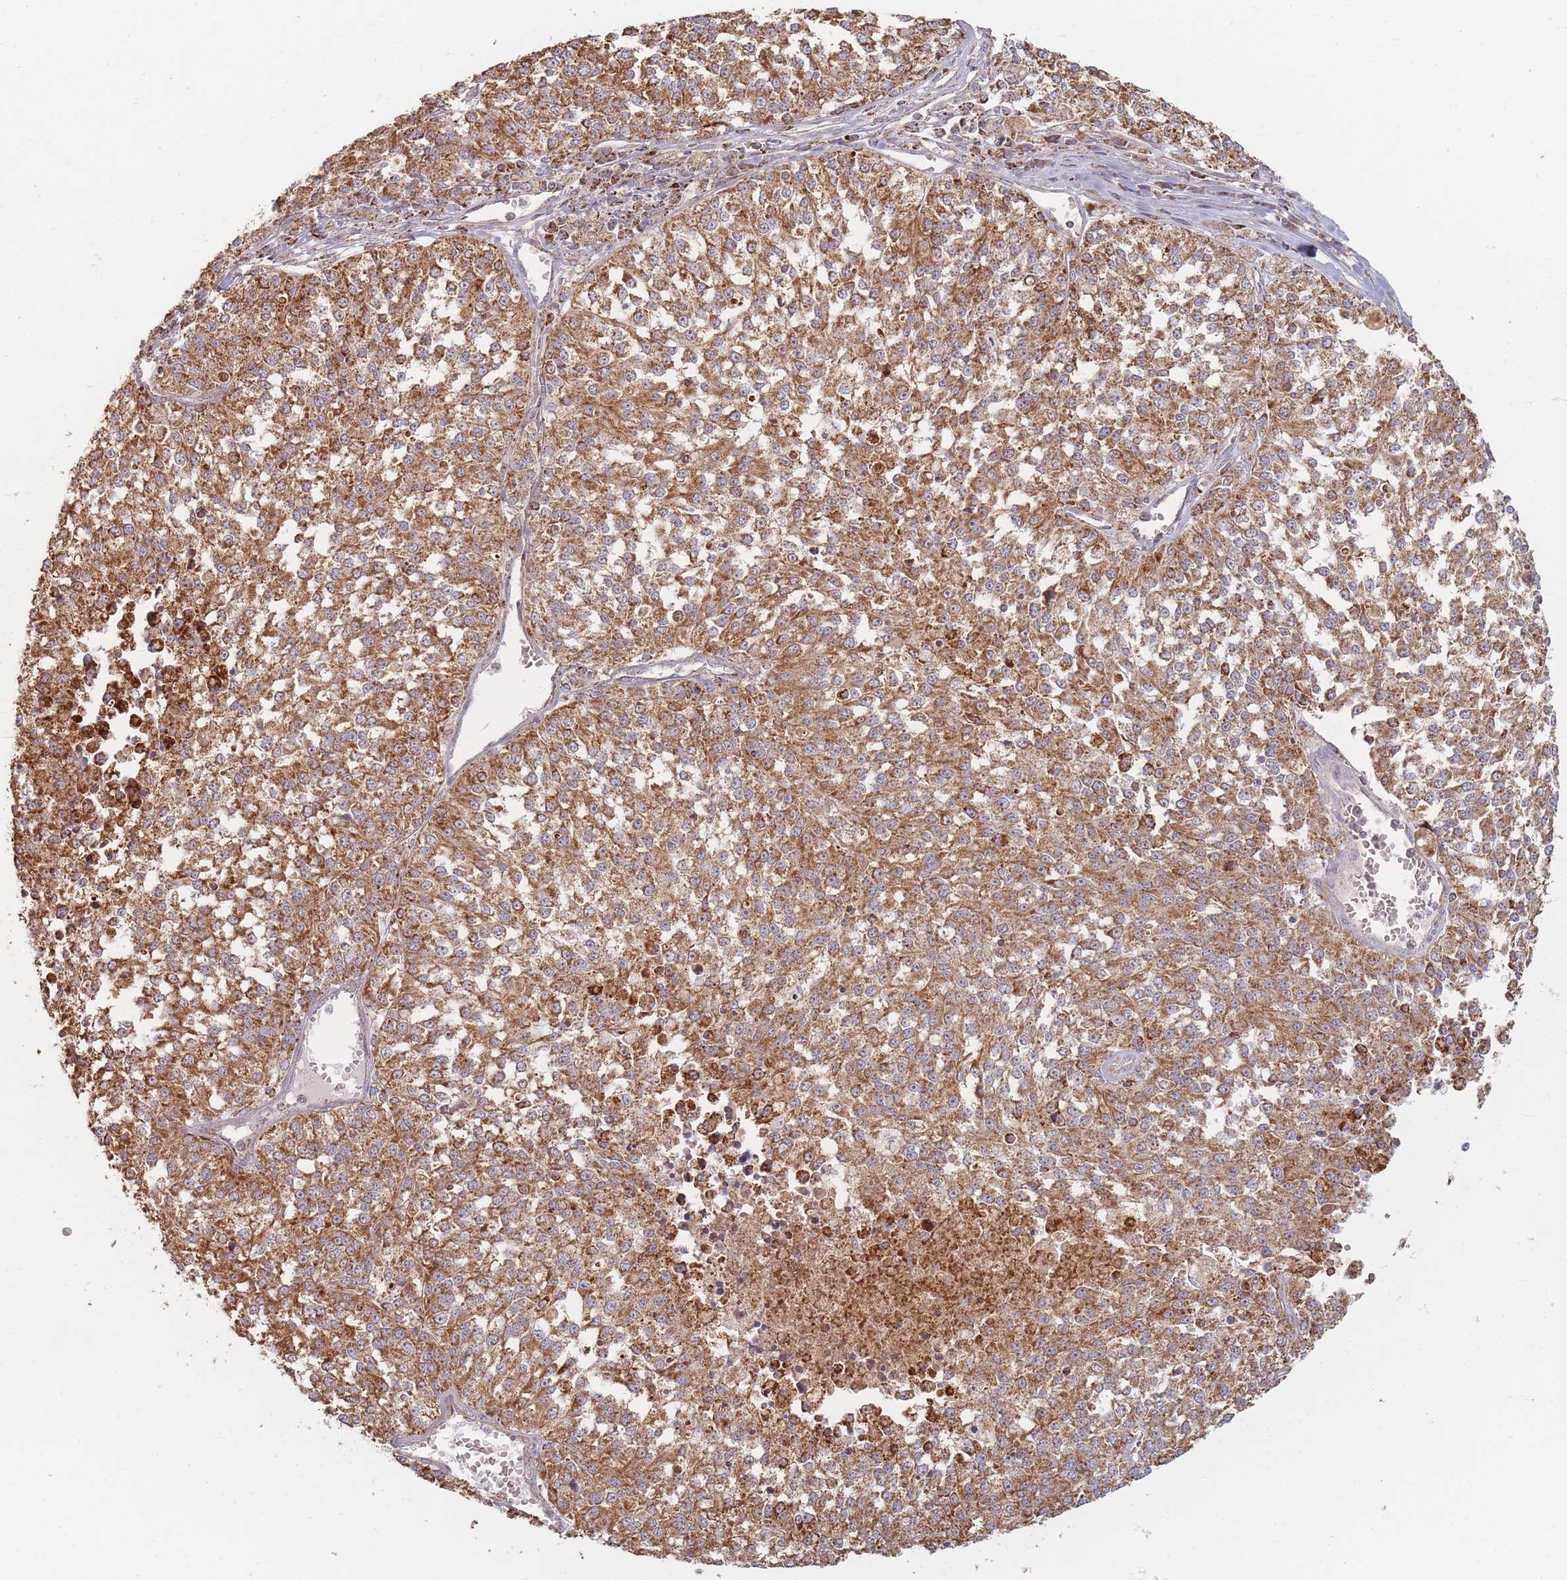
{"staining": {"intensity": "moderate", "quantity": ">75%", "location": "cytoplasmic/membranous"}, "tissue": "melanoma", "cell_type": "Tumor cells", "image_type": "cancer", "snomed": [{"axis": "morphology", "description": "Malignant melanoma, NOS"}, {"axis": "topography", "description": "Skin"}], "caption": "A high-resolution micrograph shows immunohistochemistry staining of melanoma, which exhibits moderate cytoplasmic/membranous positivity in approximately >75% of tumor cells. (brown staining indicates protein expression, while blue staining denotes nuclei).", "gene": "ESRP2", "patient": {"sex": "female", "age": 64}}